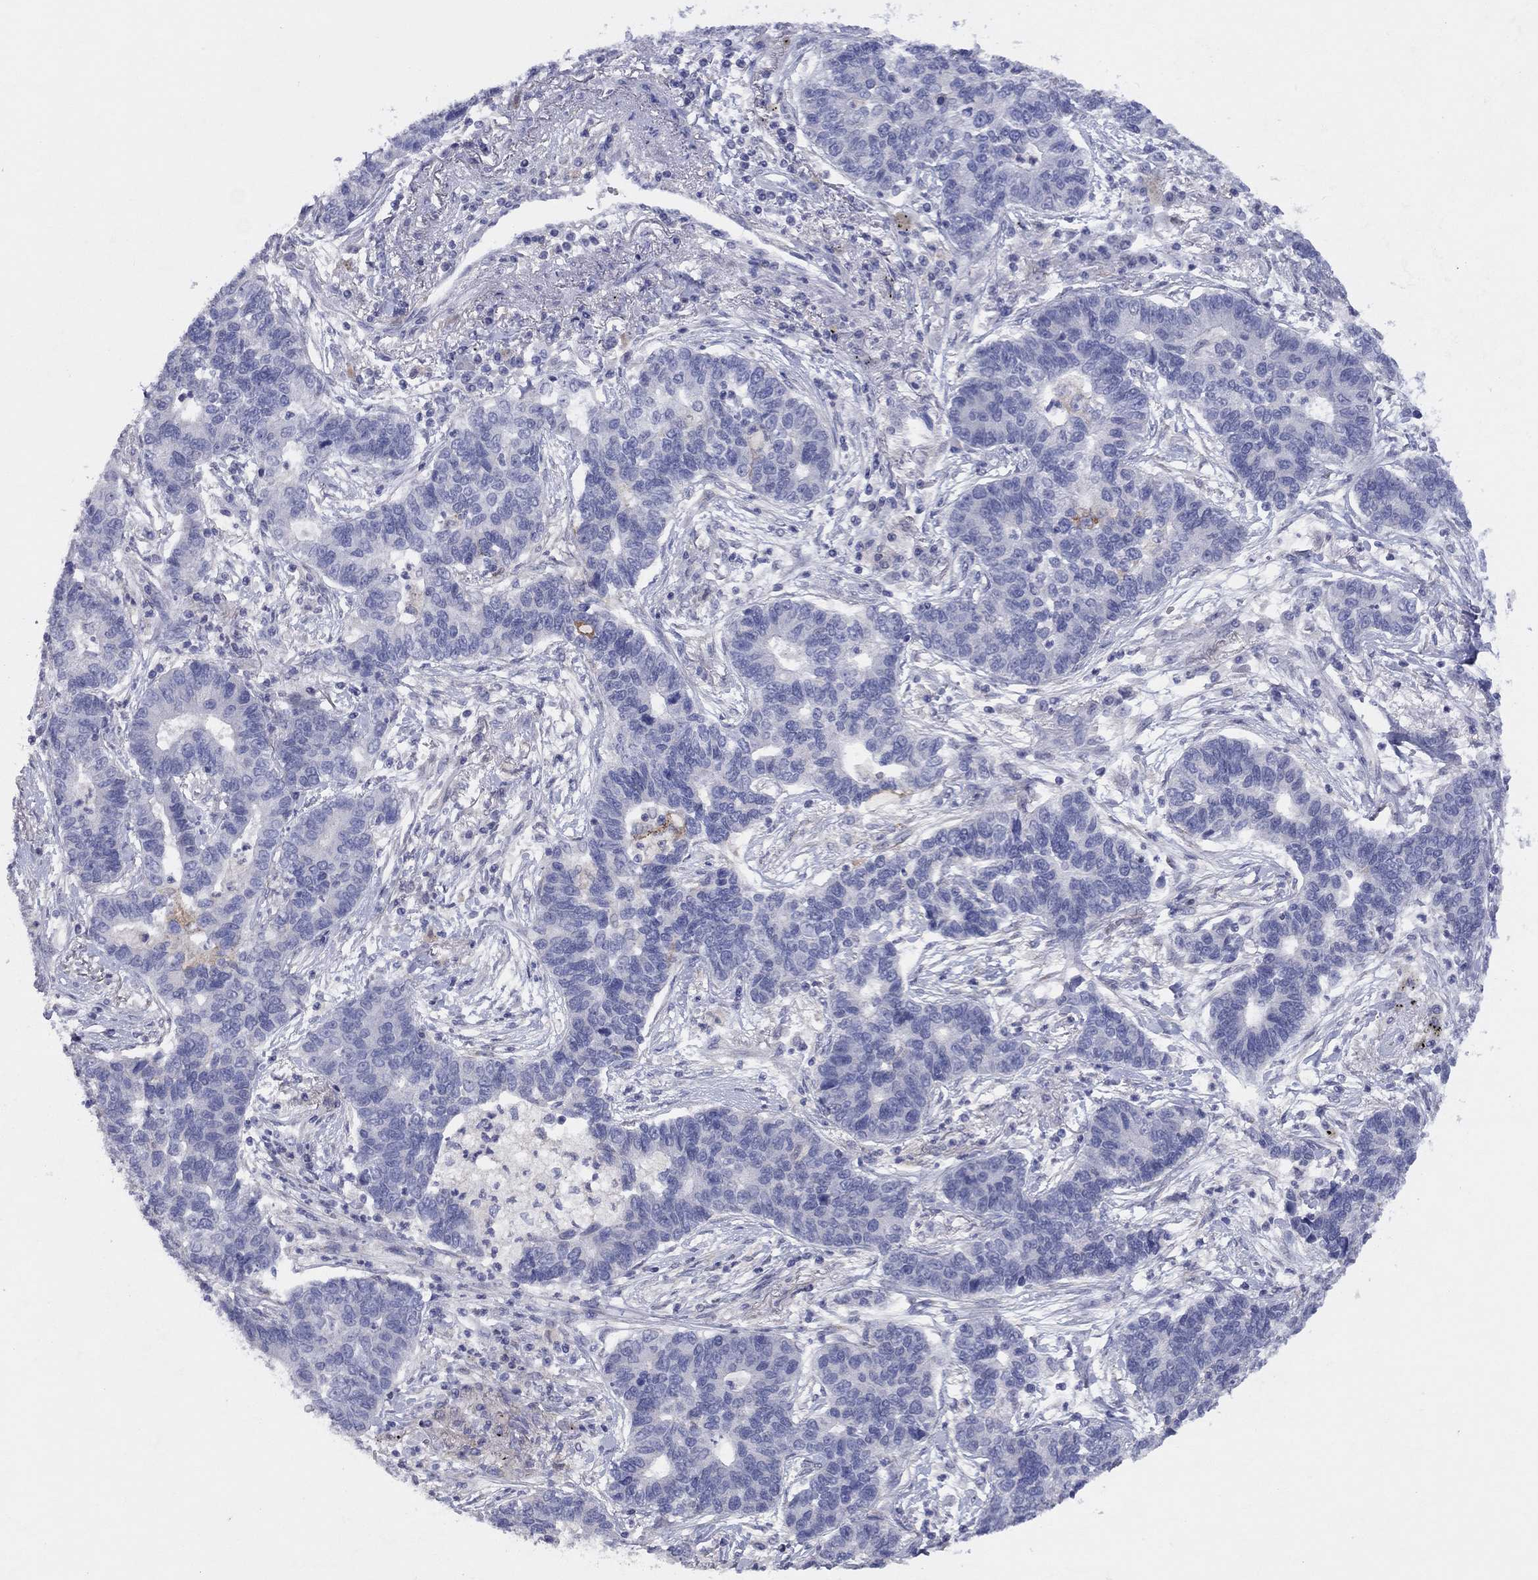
{"staining": {"intensity": "negative", "quantity": "none", "location": "none"}, "tissue": "lung cancer", "cell_type": "Tumor cells", "image_type": "cancer", "snomed": [{"axis": "morphology", "description": "Adenocarcinoma, NOS"}, {"axis": "topography", "description": "Lung"}], "caption": "High magnification brightfield microscopy of lung adenocarcinoma stained with DAB (3,3'-diaminobenzidine) (brown) and counterstained with hematoxylin (blue): tumor cells show no significant staining.", "gene": "CYP2B6", "patient": {"sex": "female", "age": 57}}